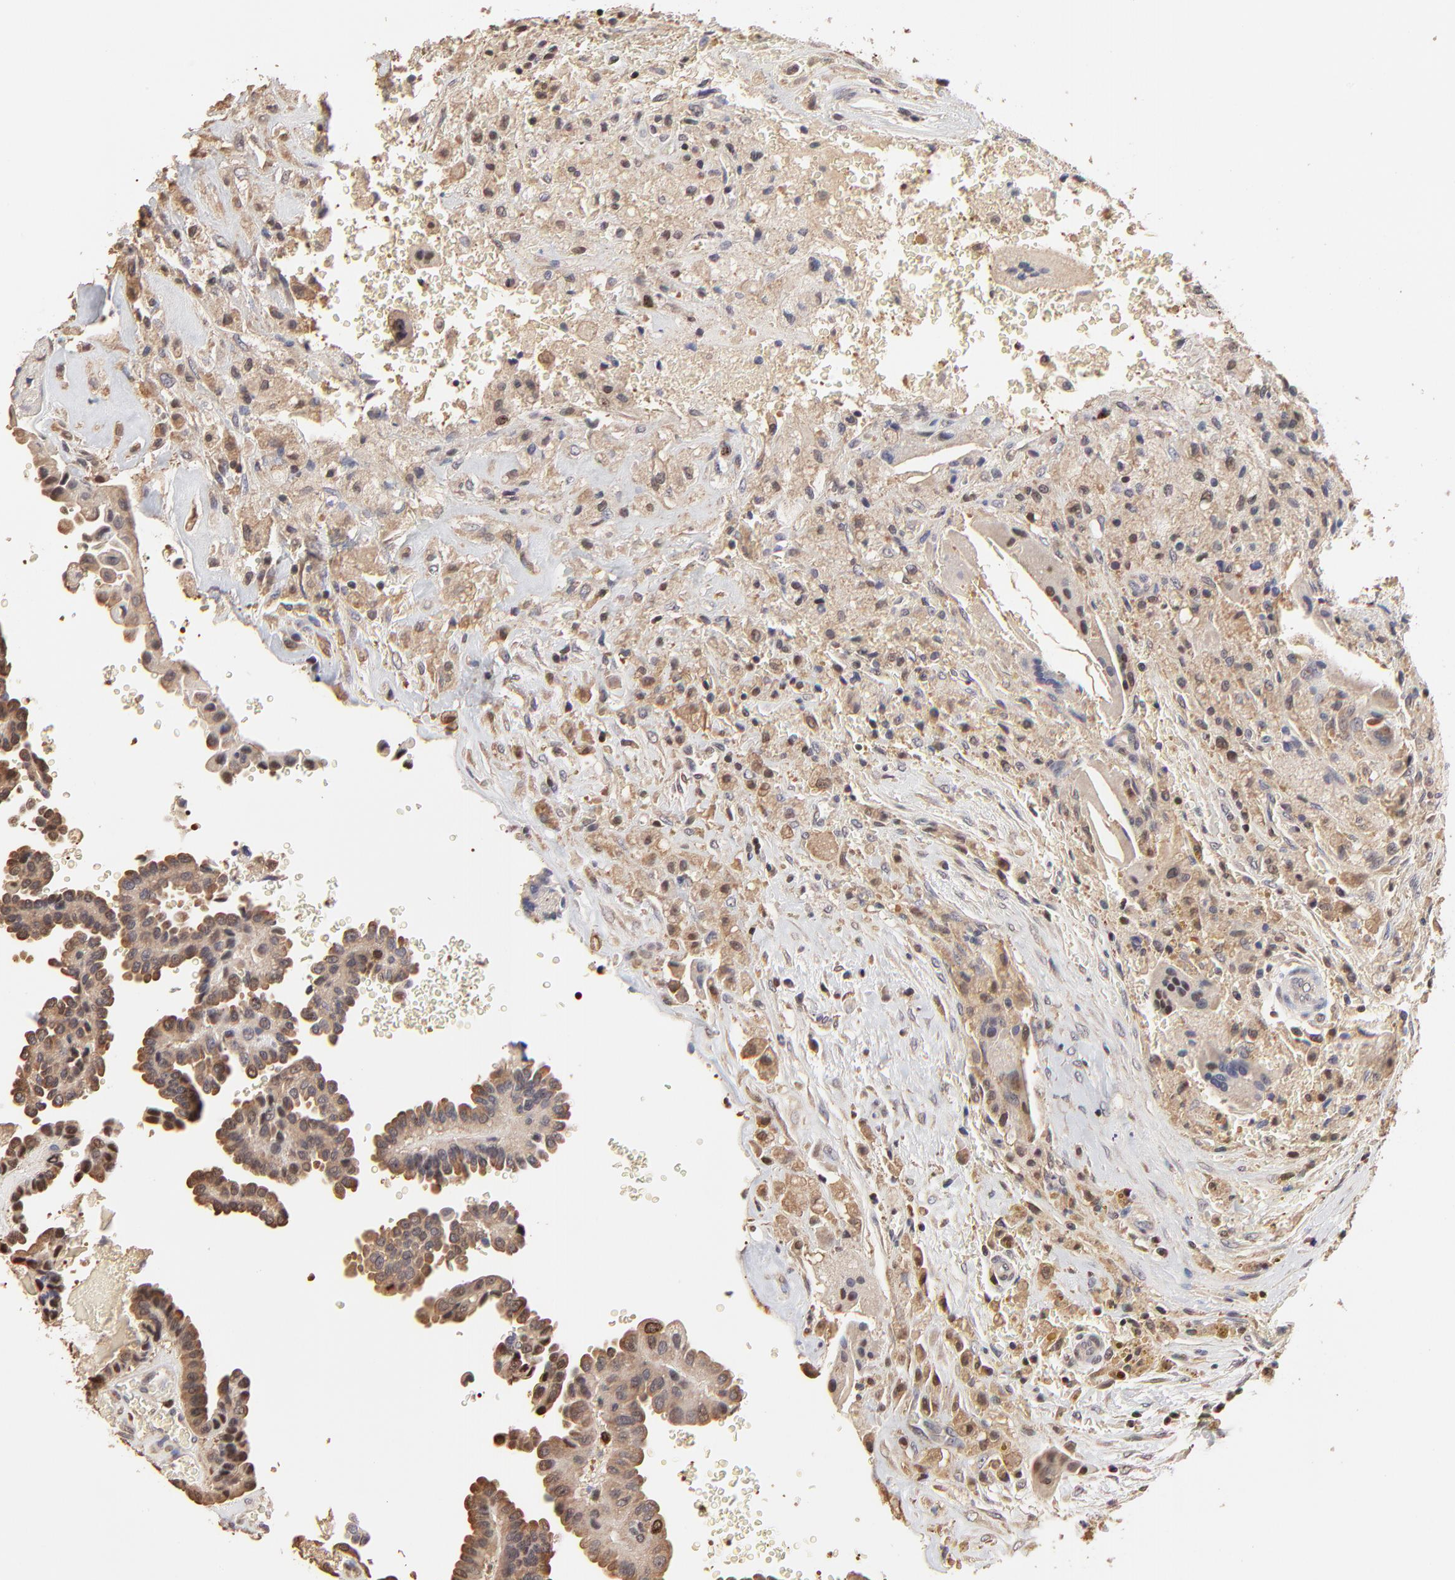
{"staining": {"intensity": "moderate", "quantity": ">75%", "location": "cytoplasmic/membranous"}, "tissue": "thyroid cancer", "cell_type": "Tumor cells", "image_type": "cancer", "snomed": [{"axis": "morphology", "description": "Papillary adenocarcinoma, NOS"}, {"axis": "topography", "description": "Thyroid gland"}], "caption": "DAB (3,3'-diaminobenzidine) immunohistochemical staining of human papillary adenocarcinoma (thyroid) reveals moderate cytoplasmic/membranous protein positivity in about >75% of tumor cells. (brown staining indicates protein expression, while blue staining denotes nuclei).", "gene": "BIRC5", "patient": {"sex": "male", "age": 87}}